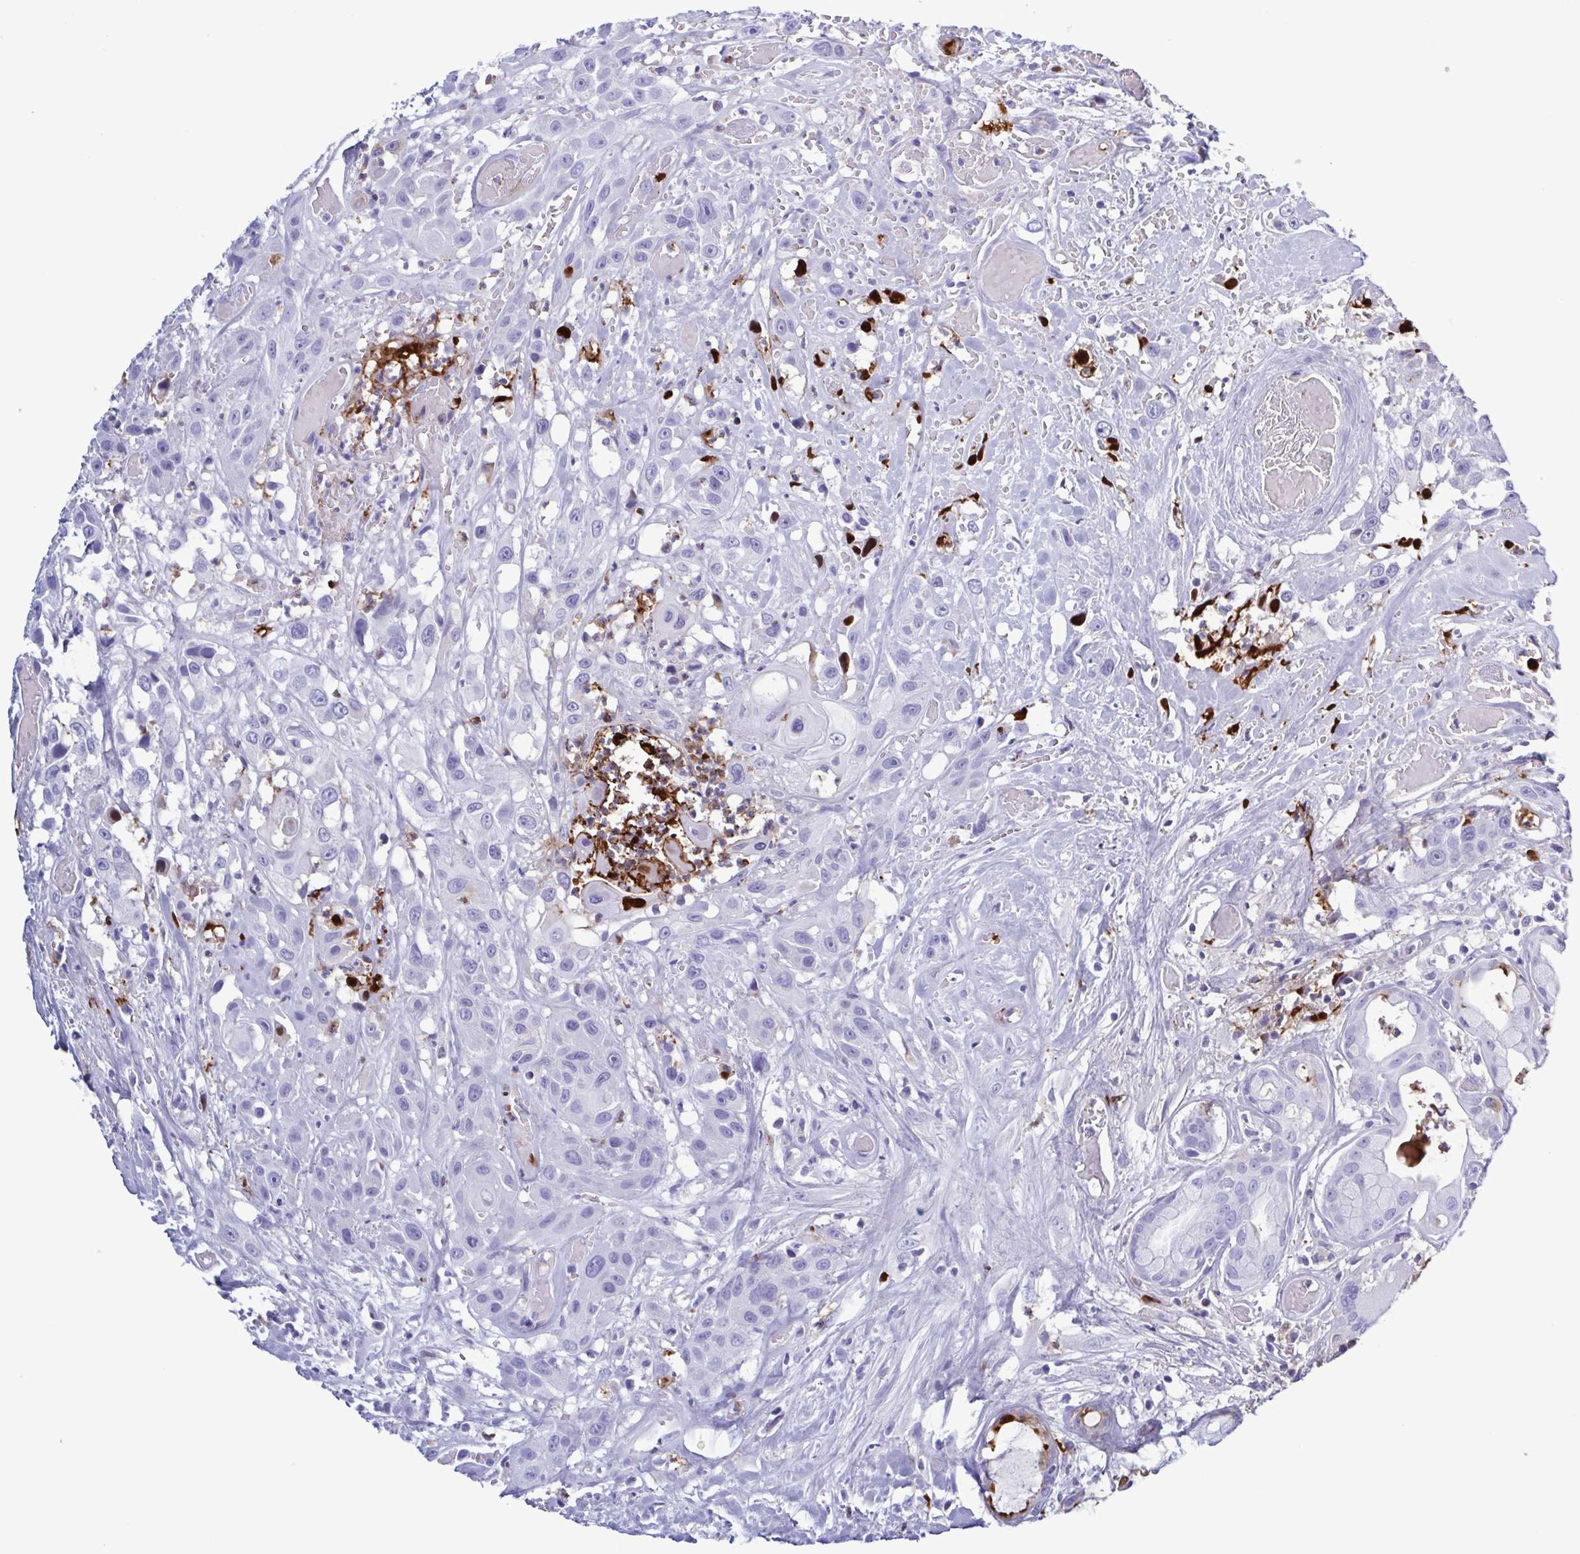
{"staining": {"intensity": "negative", "quantity": "none", "location": "none"}, "tissue": "head and neck cancer", "cell_type": "Tumor cells", "image_type": "cancer", "snomed": [{"axis": "morphology", "description": "Squamous cell carcinoma, NOS"}, {"axis": "topography", "description": "Head-Neck"}], "caption": "There is no significant staining in tumor cells of squamous cell carcinoma (head and neck).", "gene": "LTF", "patient": {"sex": "male", "age": 57}}